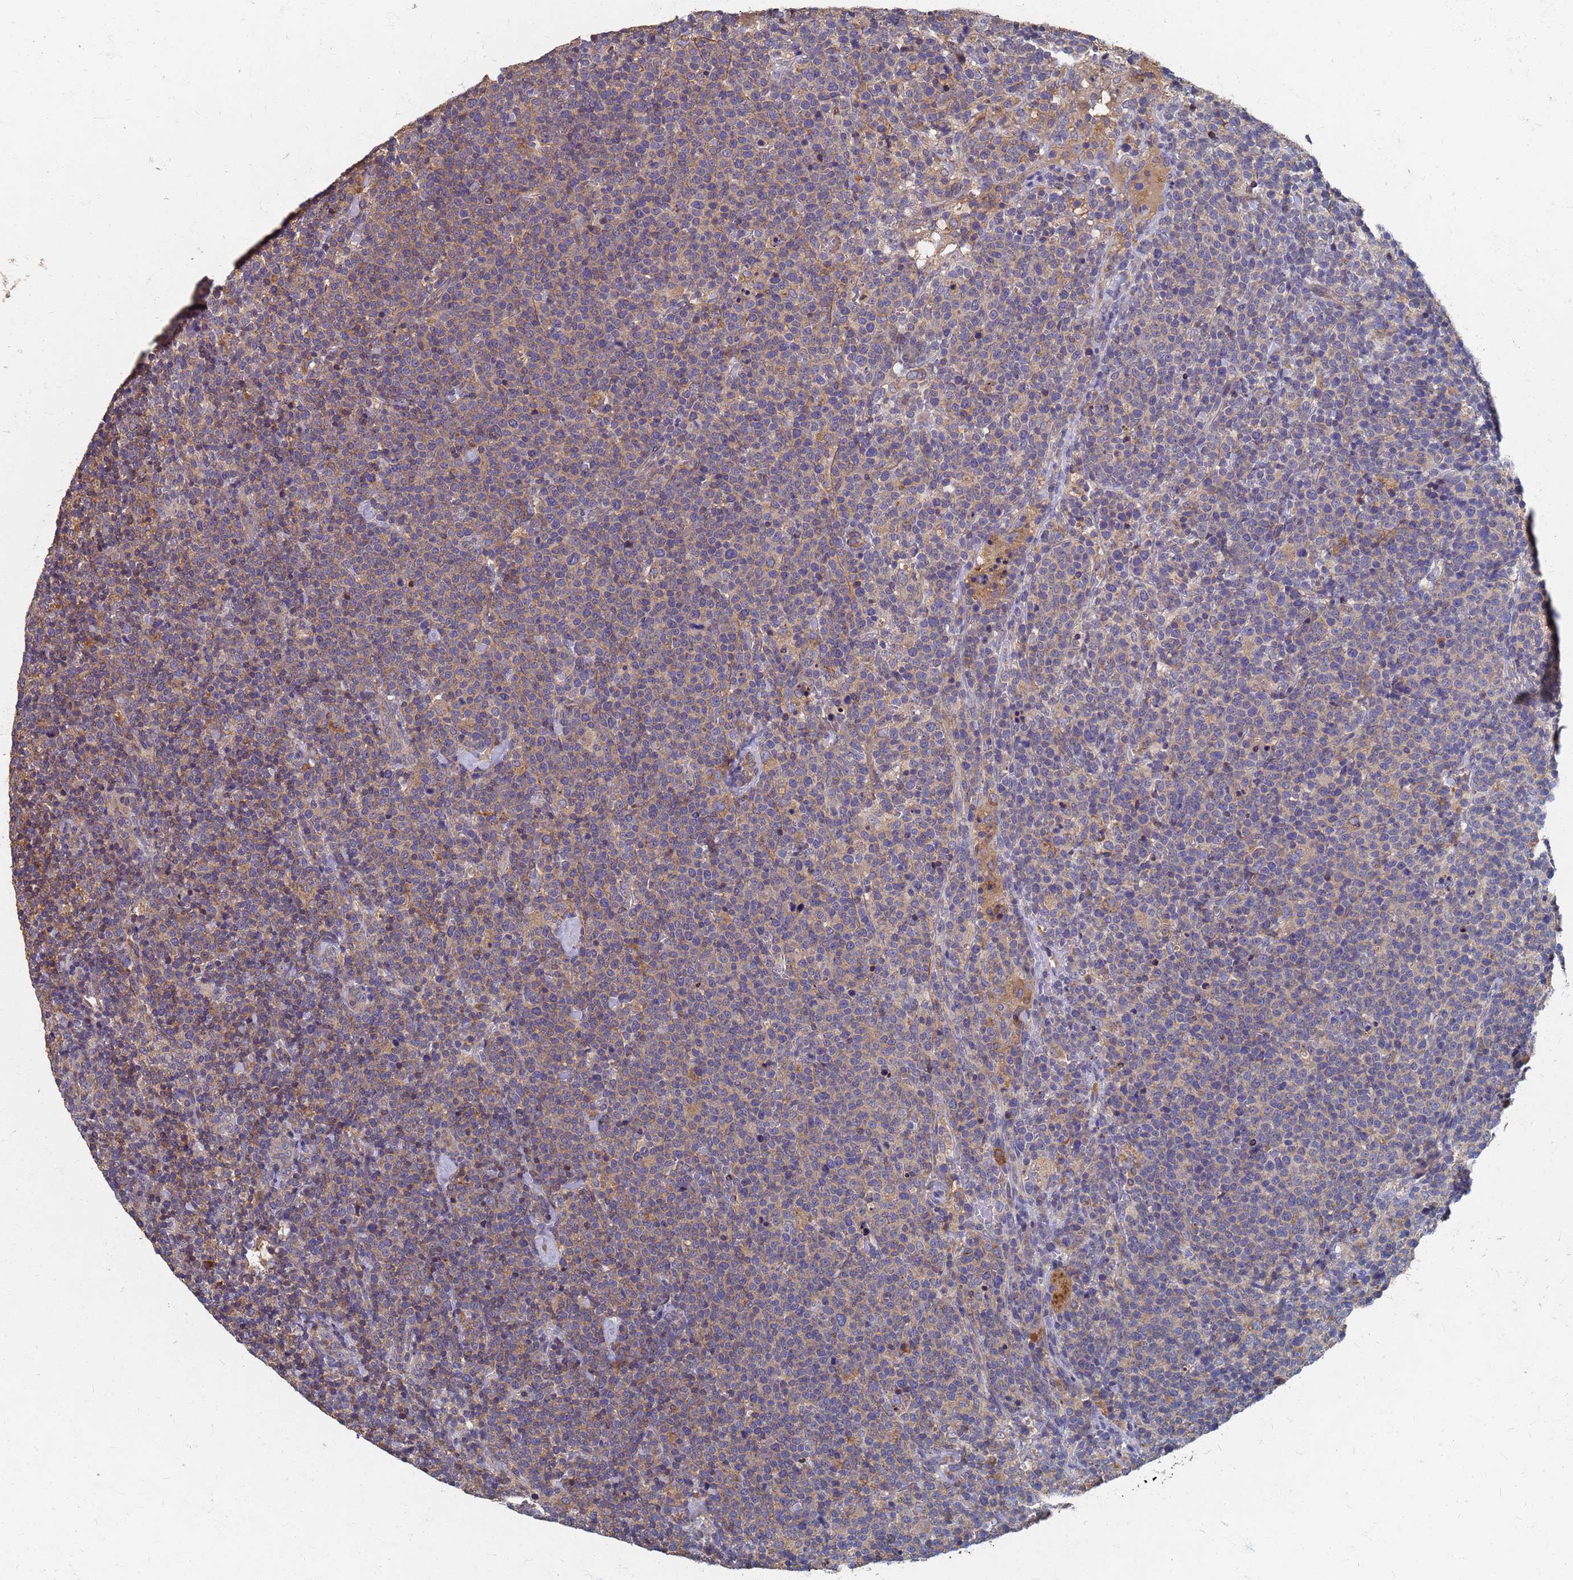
{"staining": {"intensity": "moderate", "quantity": "<25%", "location": "cytoplasmic/membranous"}, "tissue": "lymphoma", "cell_type": "Tumor cells", "image_type": "cancer", "snomed": [{"axis": "morphology", "description": "Malignant lymphoma, non-Hodgkin's type, High grade"}, {"axis": "topography", "description": "Lymph node"}], "caption": "Human malignant lymphoma, non-Hodgkin's type (high-grade) stained with a protein marker exhibits moderate staining in tumor cells.", "gene": "KRCC1", "patient": {"sex": "male", "age": 61}}